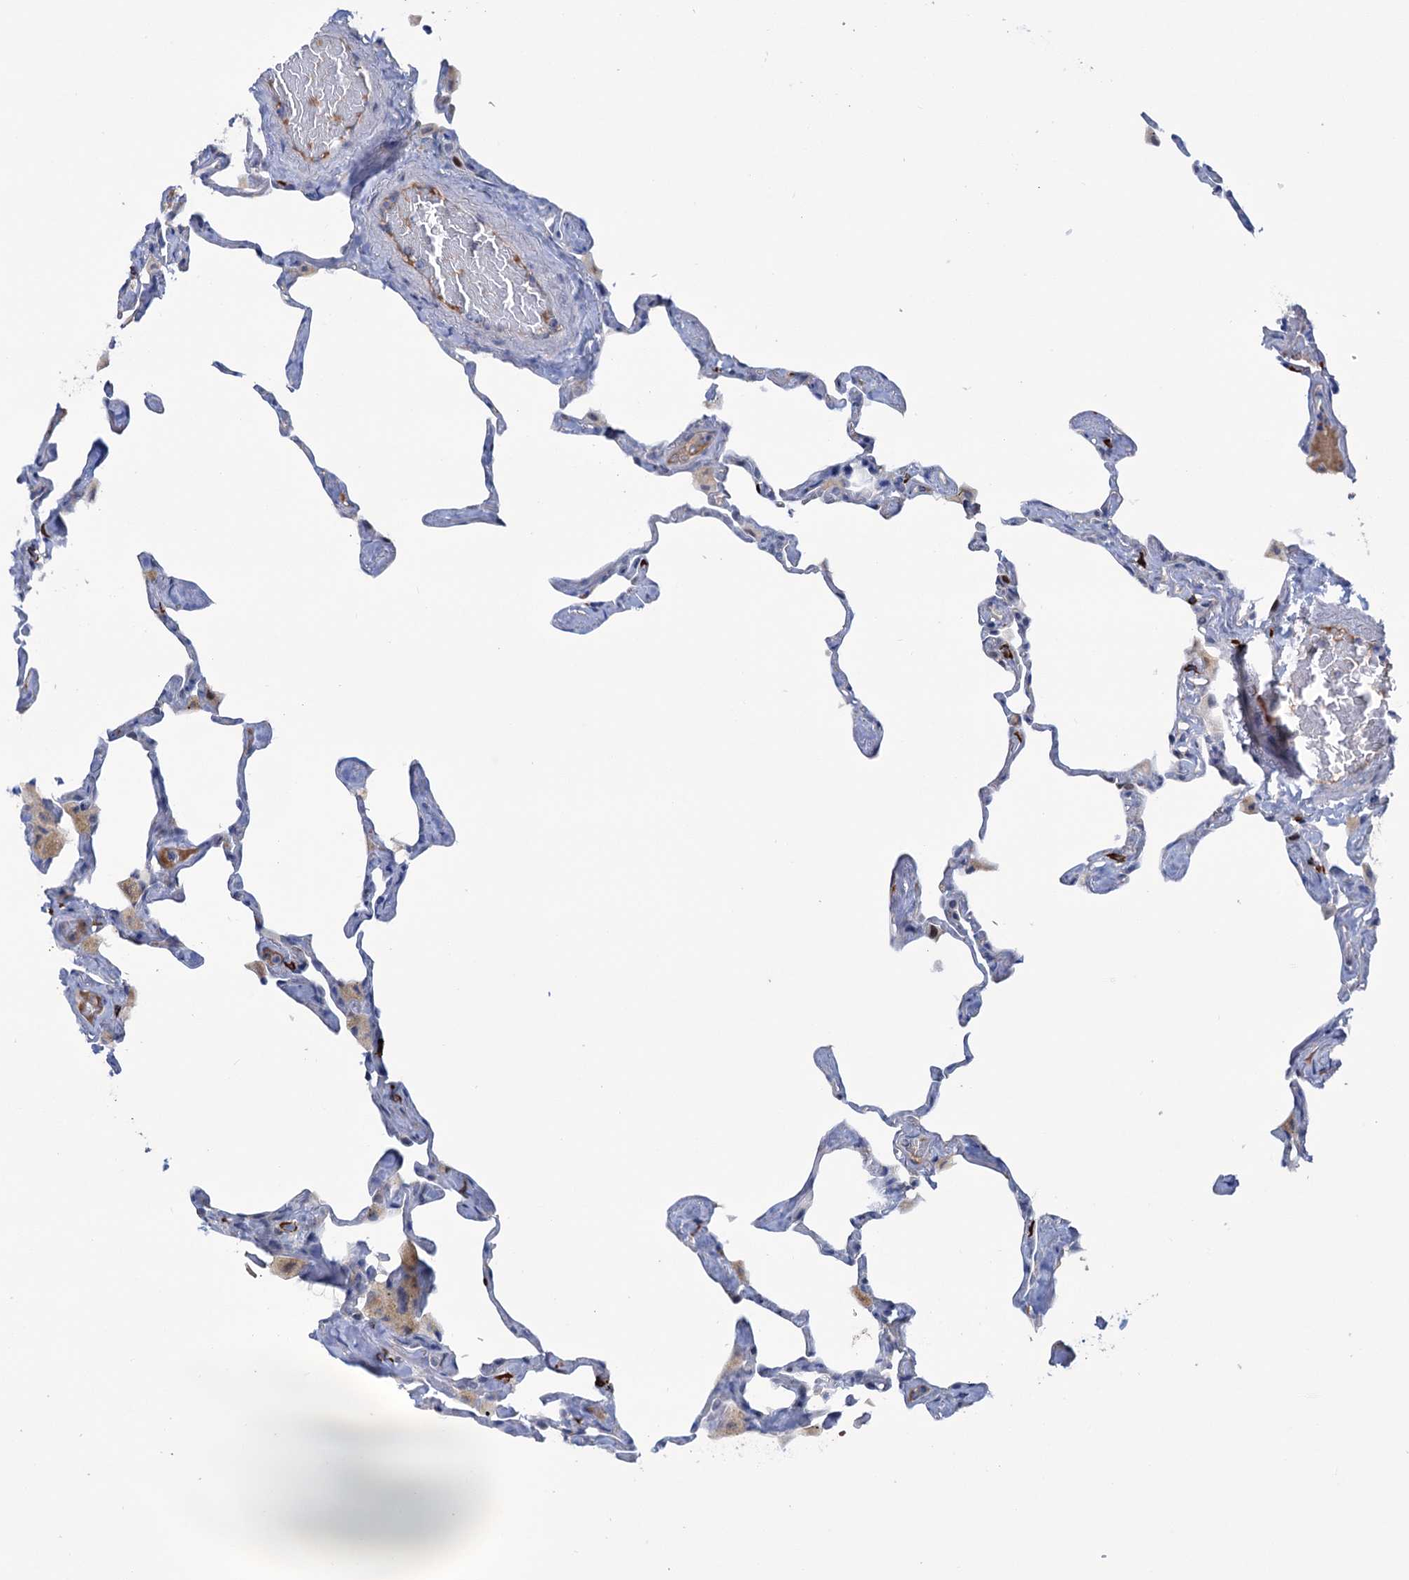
{"staining": {"intensity": "negative", "quantity": "none", "location": "none"}, "tissue": "lung", "cell_type": "Alveolar cells", "image_type": "normal", "snomed": [{"axis": "morphology", "description": "Normal tissue, NOS"}, {"axis": "topography", "description": "Lung"}], "caption": "This histopathology image is of unremarkable lung stained with immunohistochemistry to label a protein in brown with the nuclei are counter-stained blue. There is no expression in alveolar cells. (DAB immunohistochemistry visualized using brightfield microscopy, high magnification).", "gene": "FAM111B", "patient": {"sex": "male", "age": 65}}